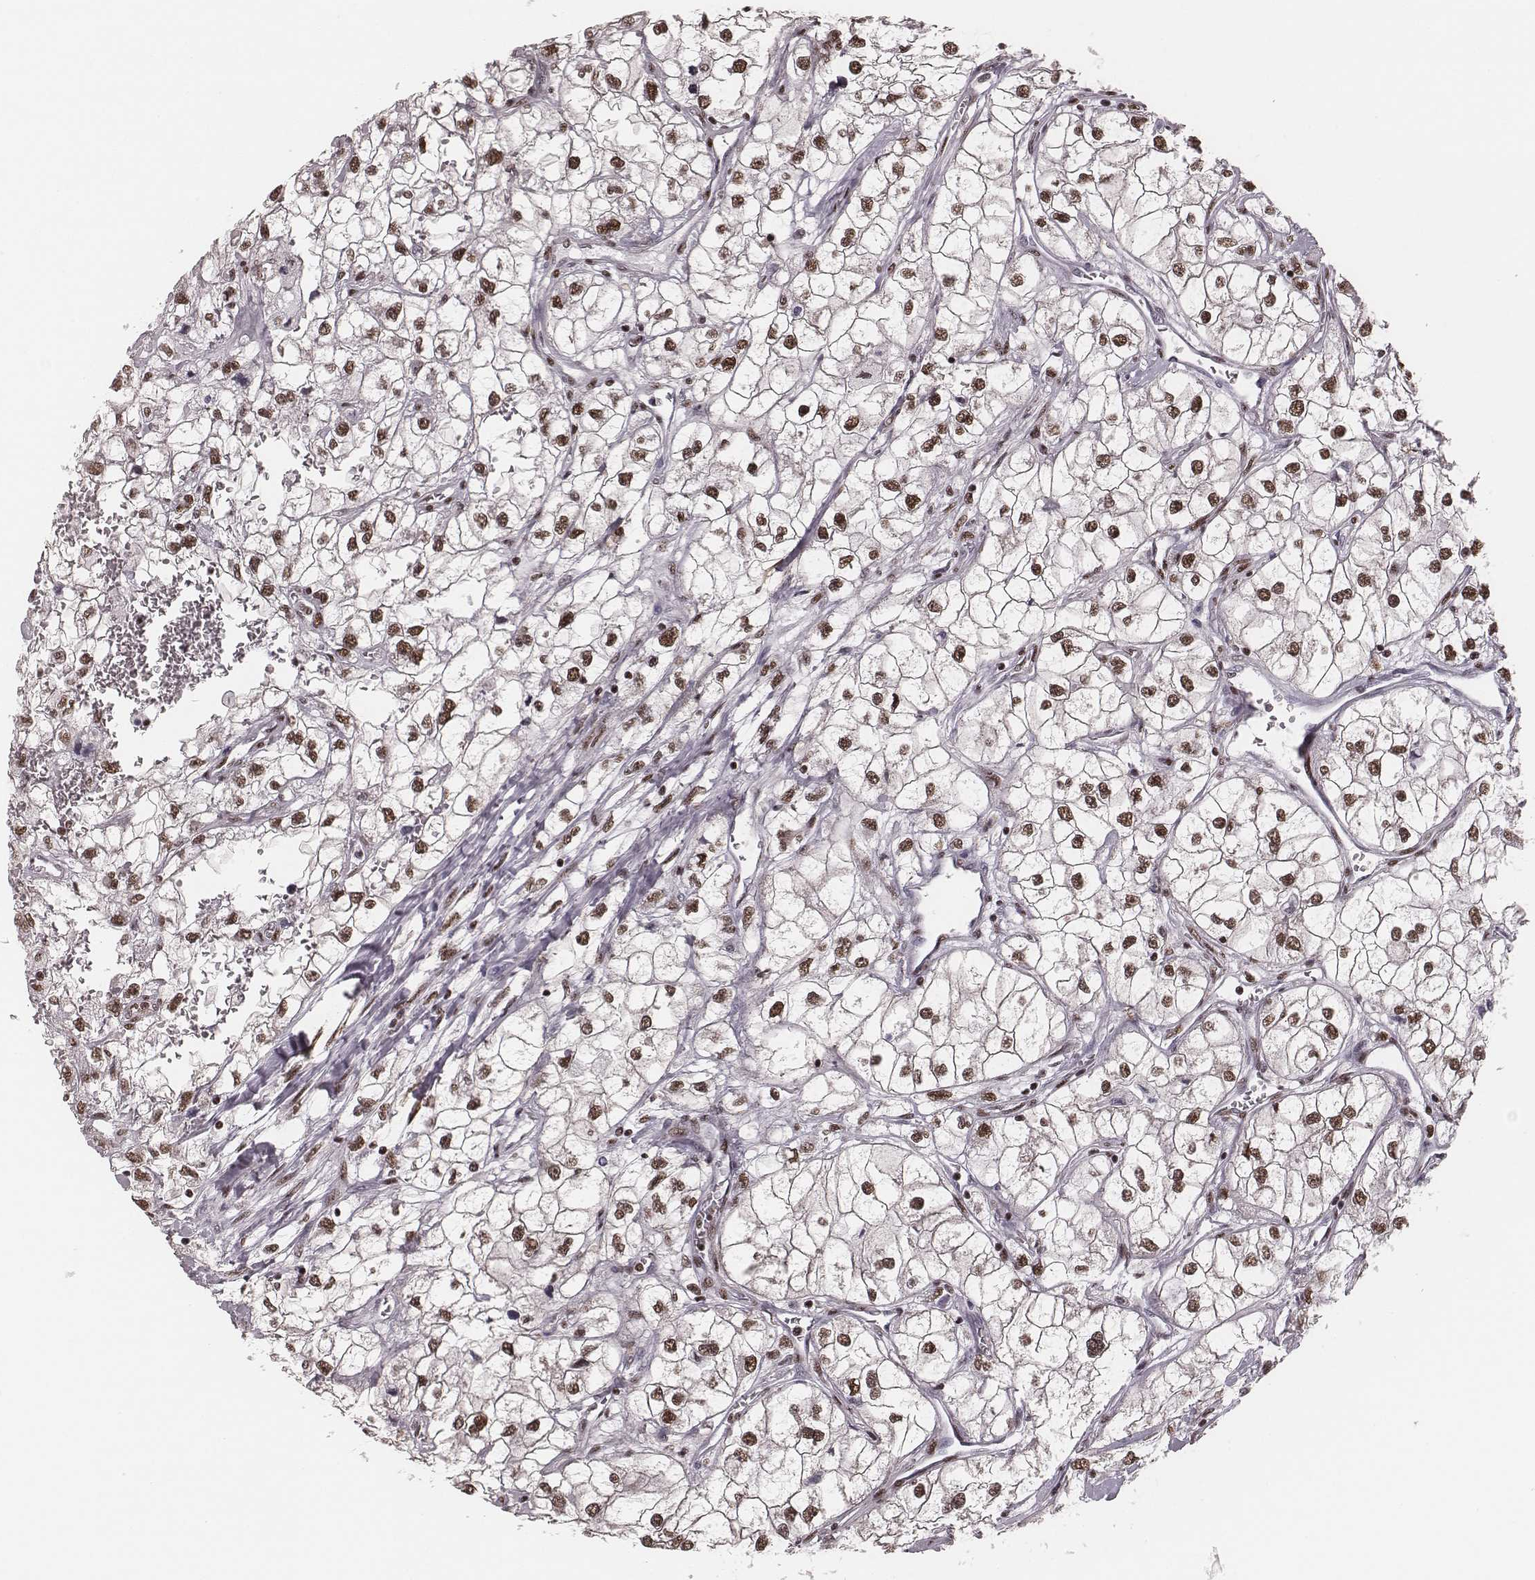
{"staining": {"intensity": "strong", "quantity": ">75%", "location": "nuclear"}, "tissue": "renal cancer", "cell_type": "Tumor cells", "image_type": "cancer", "snomed": [{"axis": "morphology", "description": "Adenocarcinoma, NOS"}, {"axis": "topography", "description": "Kidney"}], "caption": "There is high levels of strong nuclear positivity in tumor cells of renal cancer, as demonstrated by immunohistochemical staining (brown color).", "gene": "LUC7L", "patient": {"sex": "male", "age": 59}}